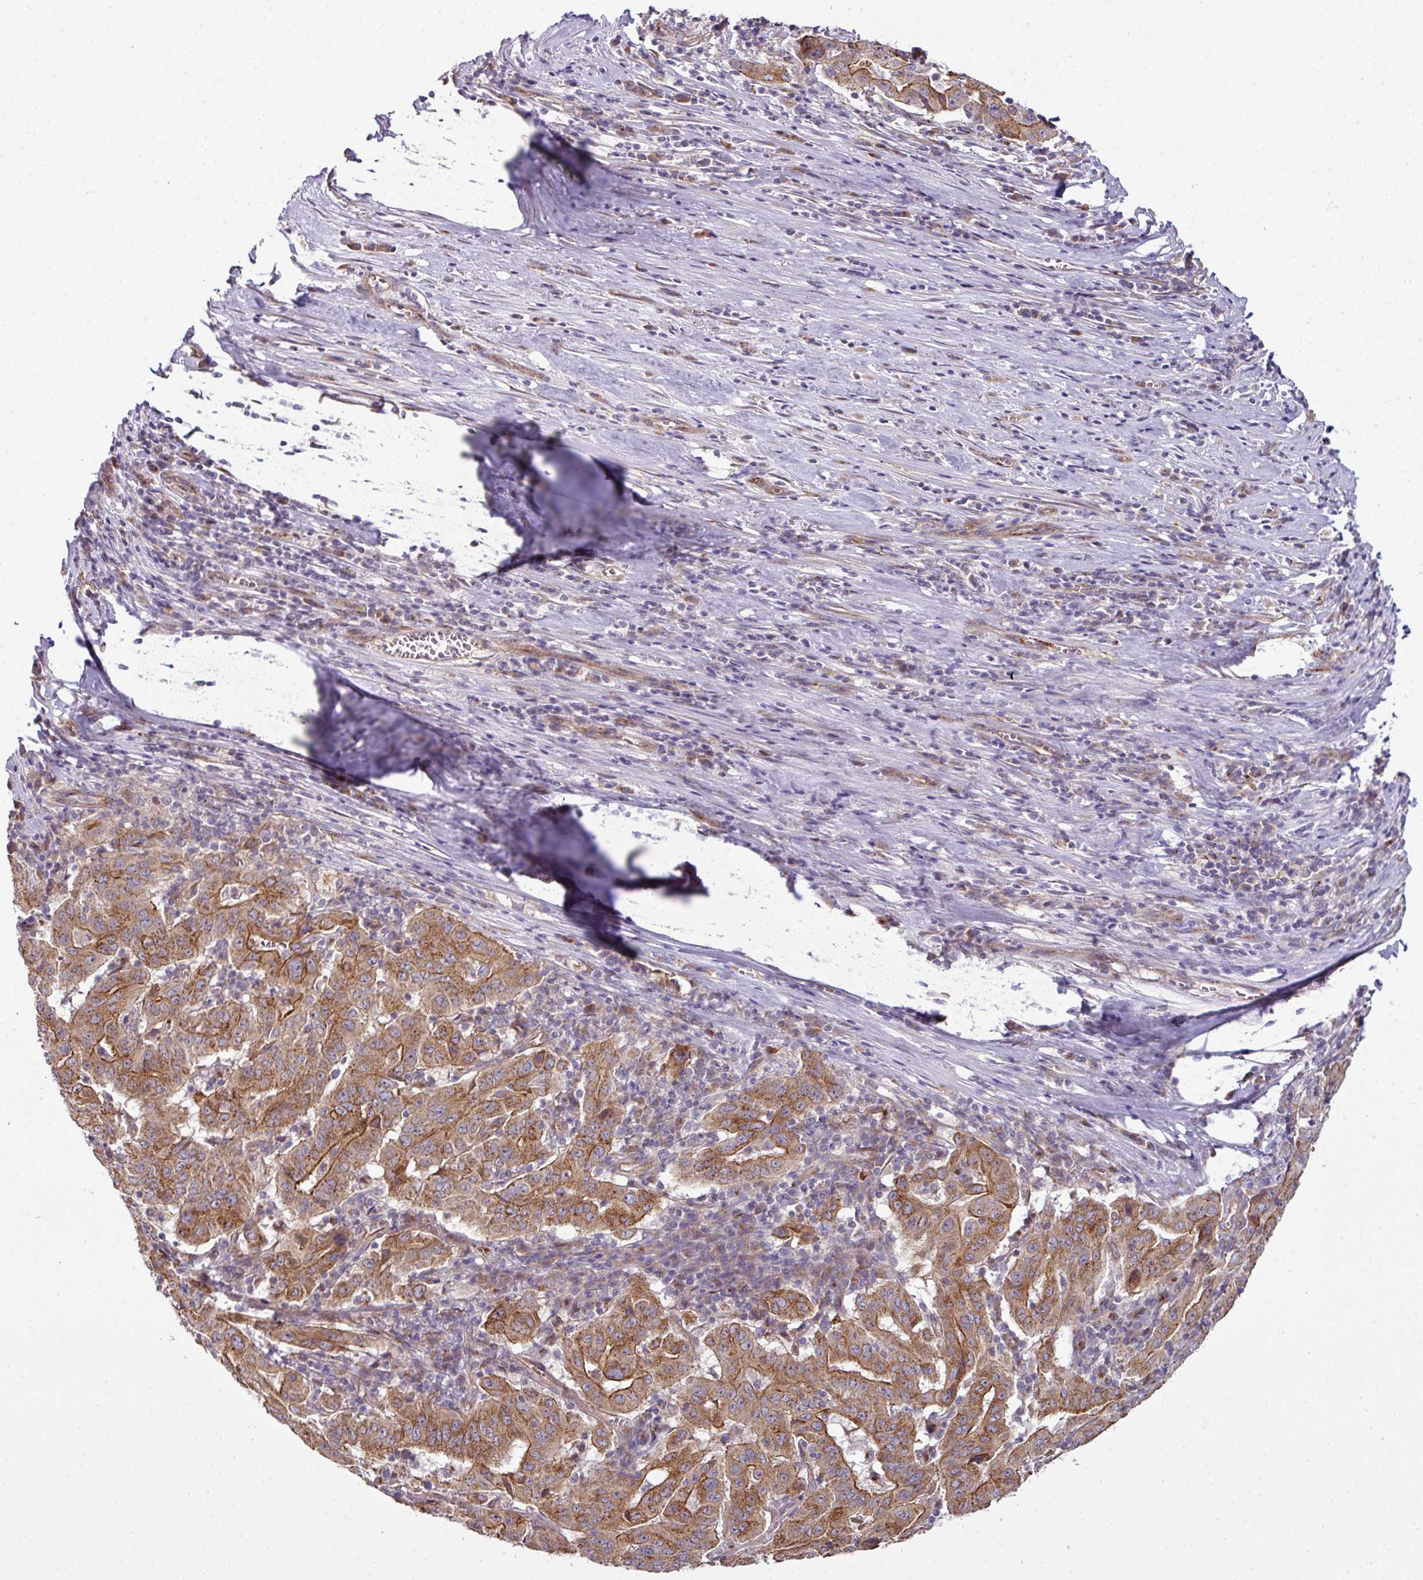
{"staining": {"intensity": "strong", "quantity": ">75%", "location": "cytoplasmic/membranous"}, "tissue": "pancreatic cancer", "cell_type": "Tumor cells", "image_type": "cancer", "snomed": [{"axis": "morphology", "description": "Adenocarcinoma, NOS"}, {"axis": "topography", "description": "Pancreas"}], "caption": "A brown stain shows strong cytoplasmic/membranous staining of a protein in pancreatic cancer (adenocarcinoma) tumor cells.", "gene": "TIMMDC1", "patient": {"sex": "male", "age": 63}}